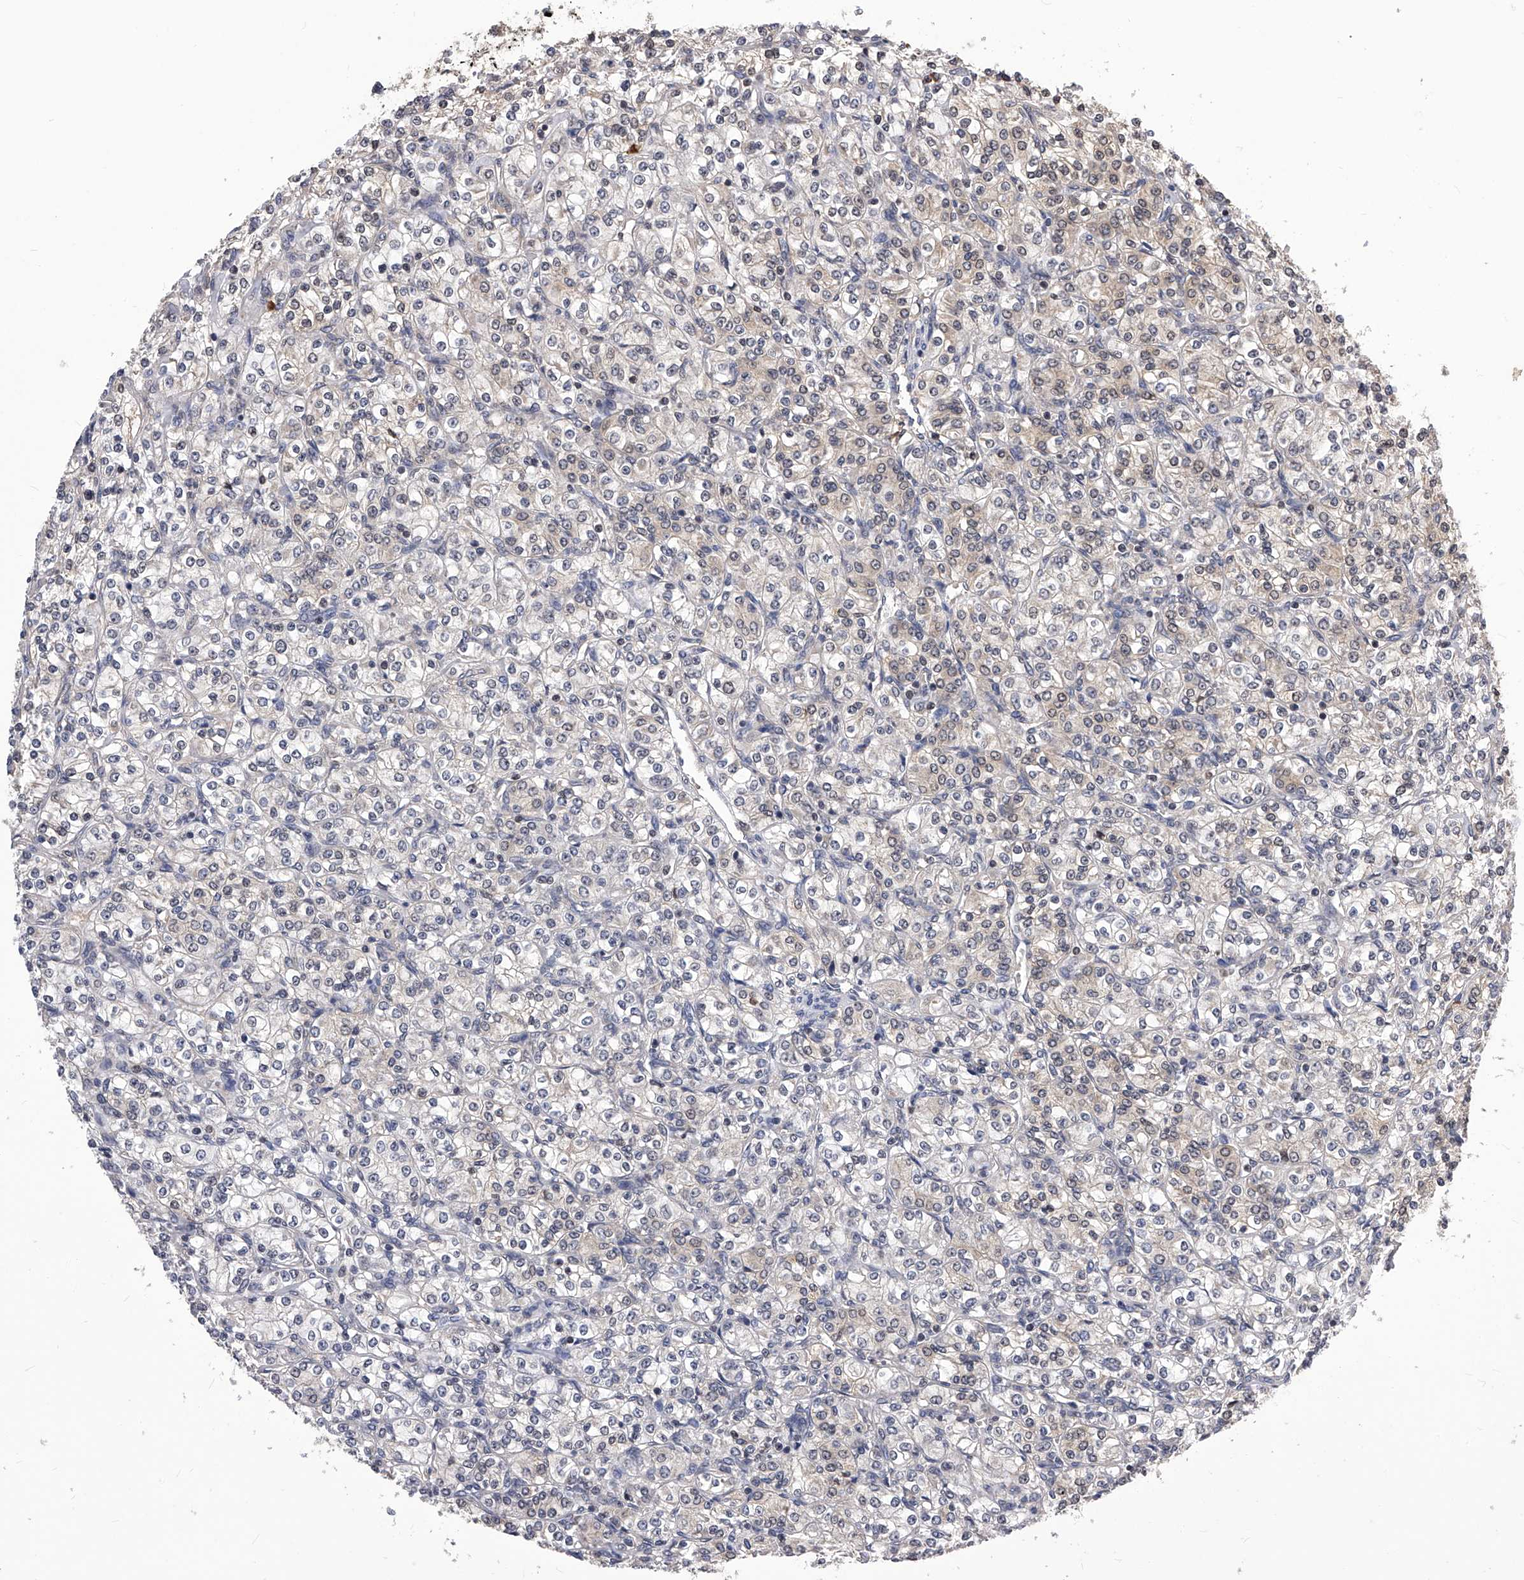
{"staining": {"intensity": "weak", "quantity": "<25%", "location": "nuclear"}, "tissue": "renal cancer", "cell_type": "Tumor cells", "image_type": "cancer", "snomed": [{"axis": "morphology", "description": "Adenocarcinoma, NOS"}, {"axis": "topography", "description": "Kidney"}], "caption": "Renal adenocarcinoma was stained to show a protein in brown. There is no significant expression in tumor cells.", "gene": "ID1", "patient": {"sex": "male", "age": 77}}